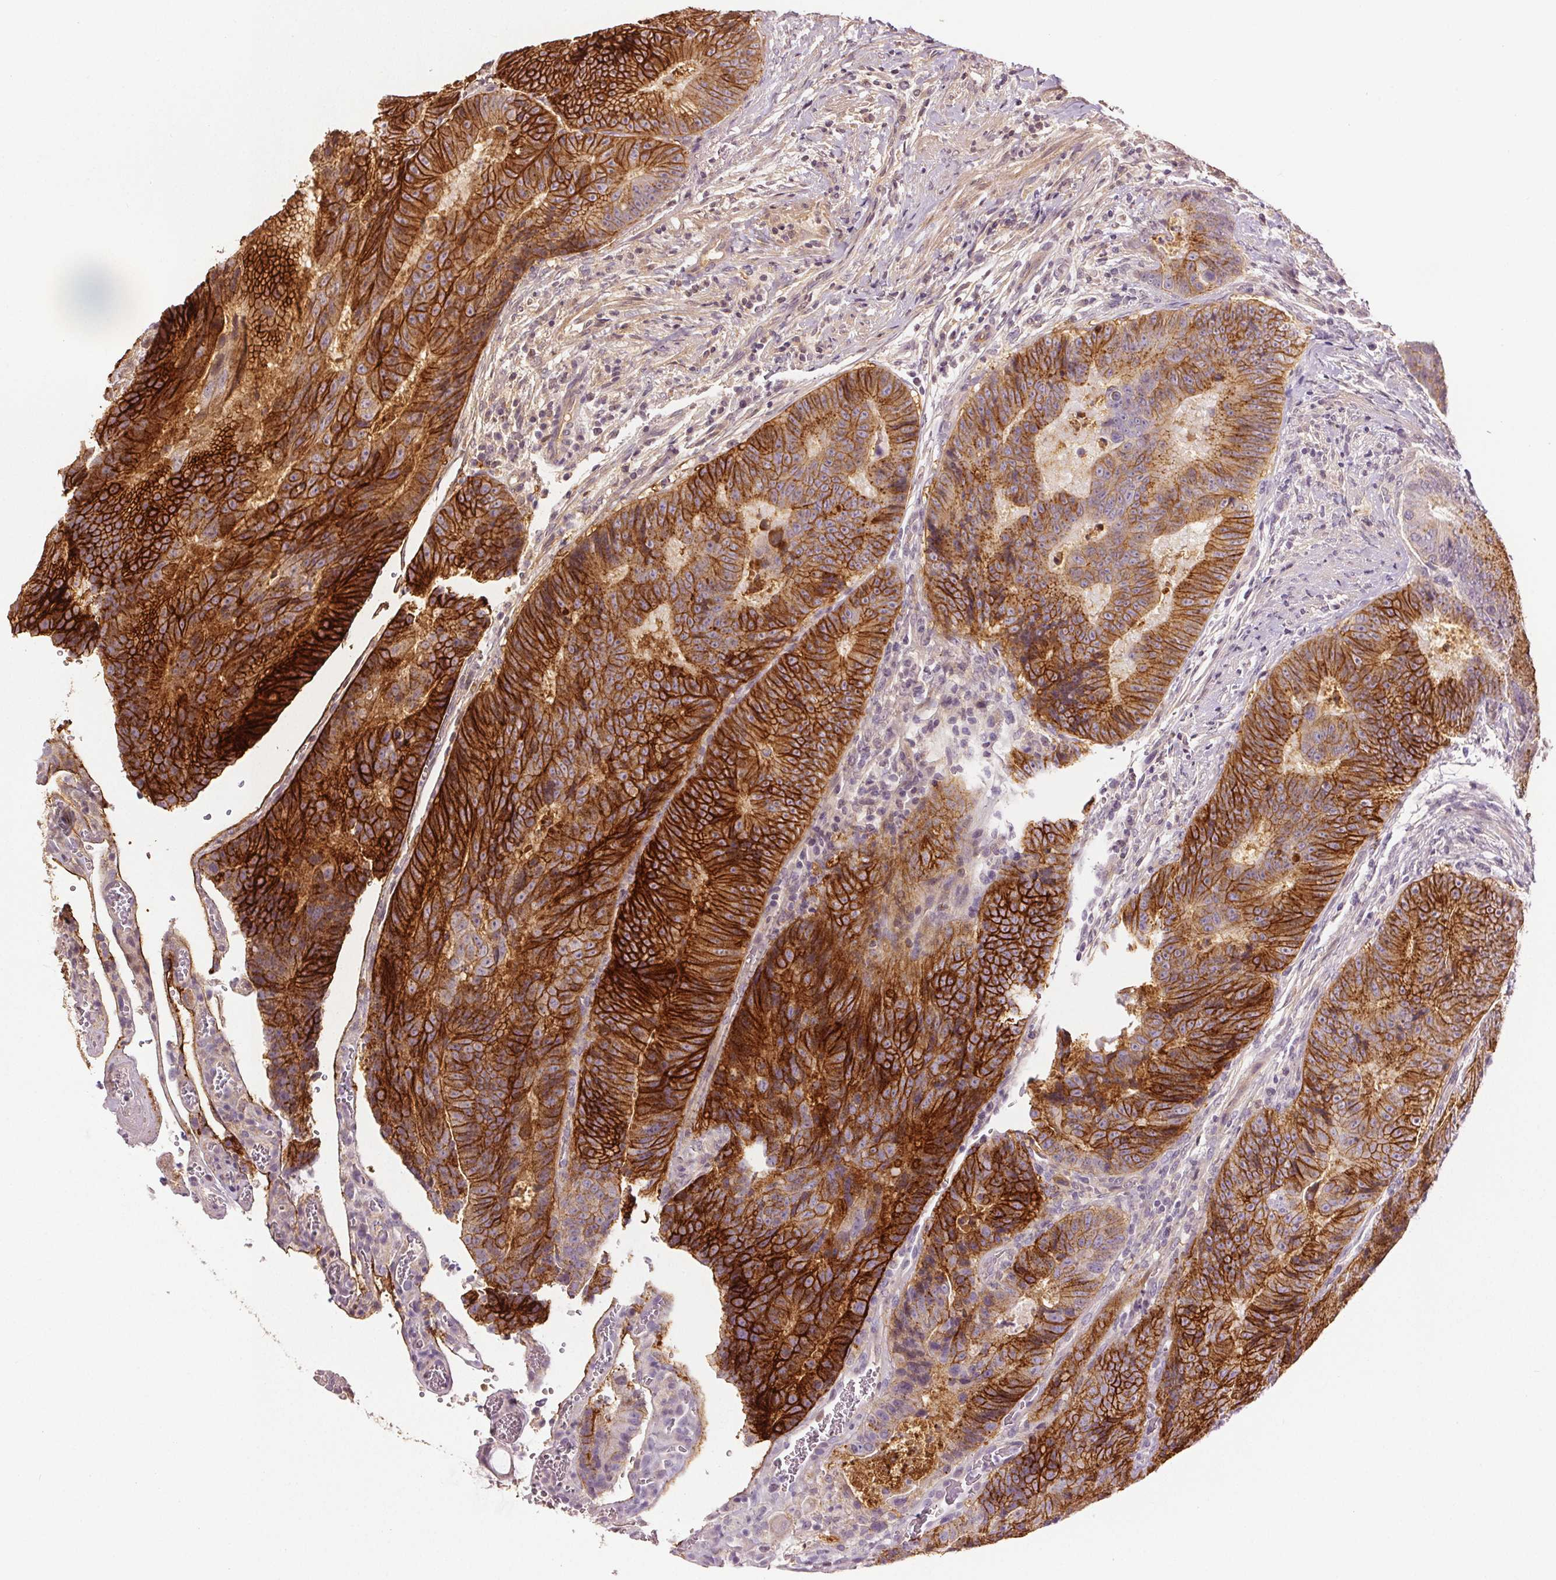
{"staining": {"intensity": "strong", "quantity": ">75%", "location": "cytoplasmic/membranous"}, "tissue": "colorectal cancer", "cell_type": "Tumor cells", "image_type": "cancer", "snomed": [{"axis": "morphology", "description": "Adenocarcinoma, NOS"}, {"axis": "topography", "description": "Colon"}], "caption": "Immunohistochemical staining of colorectal adenocarcinoma exhibits high levels of strong cytoplasmic/membranous expression in approximately >75% of tumor cells. (Stains: DAB in brown, nuclei in blue, Microscopy: brightfield microscopy at high magnification).", "gene": "EPHB3", "patient": {"sex": "female", "age": 48}}